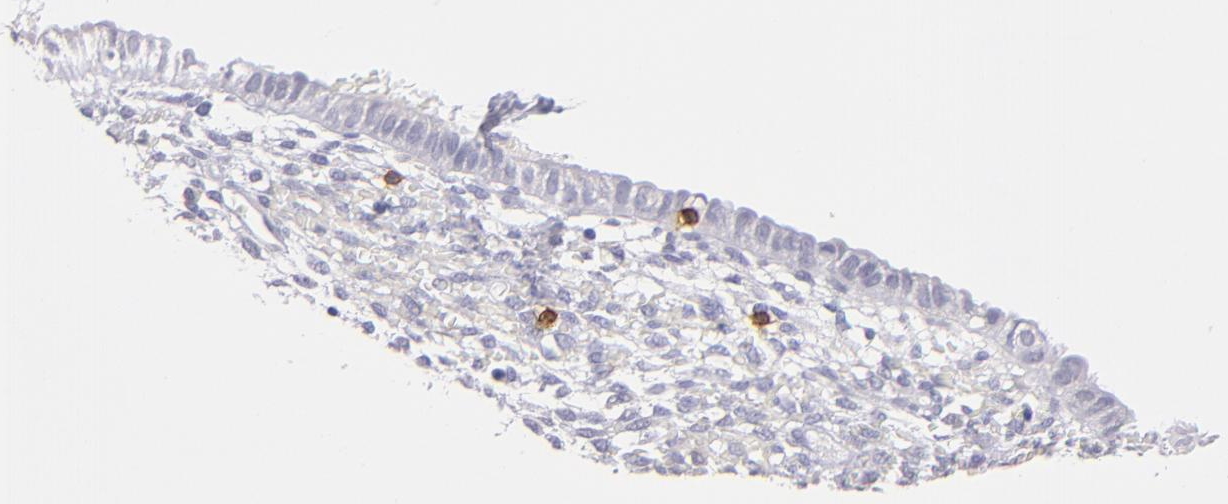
{"staining": {"intensity": "negative", "quantity": "none", "location": "none"}, "tissue": "endometrium", "cell_type": "Cells in endometrial stroma", "image_type": "normal", "snomed": [{"axis": "morphology", "description": "Normal tissue, NOS"}, {"axis": "topography", "description": "Endometrium"}], "caption": "A micrograph of endometrium stained for a protein reveals no brown staining in cells in endometrial stroma. (Immunohistochemistry, brightfield microscopy, high magnification).", "gene": "IL2RA", "patient": {"sex": "female", "age": 61}}